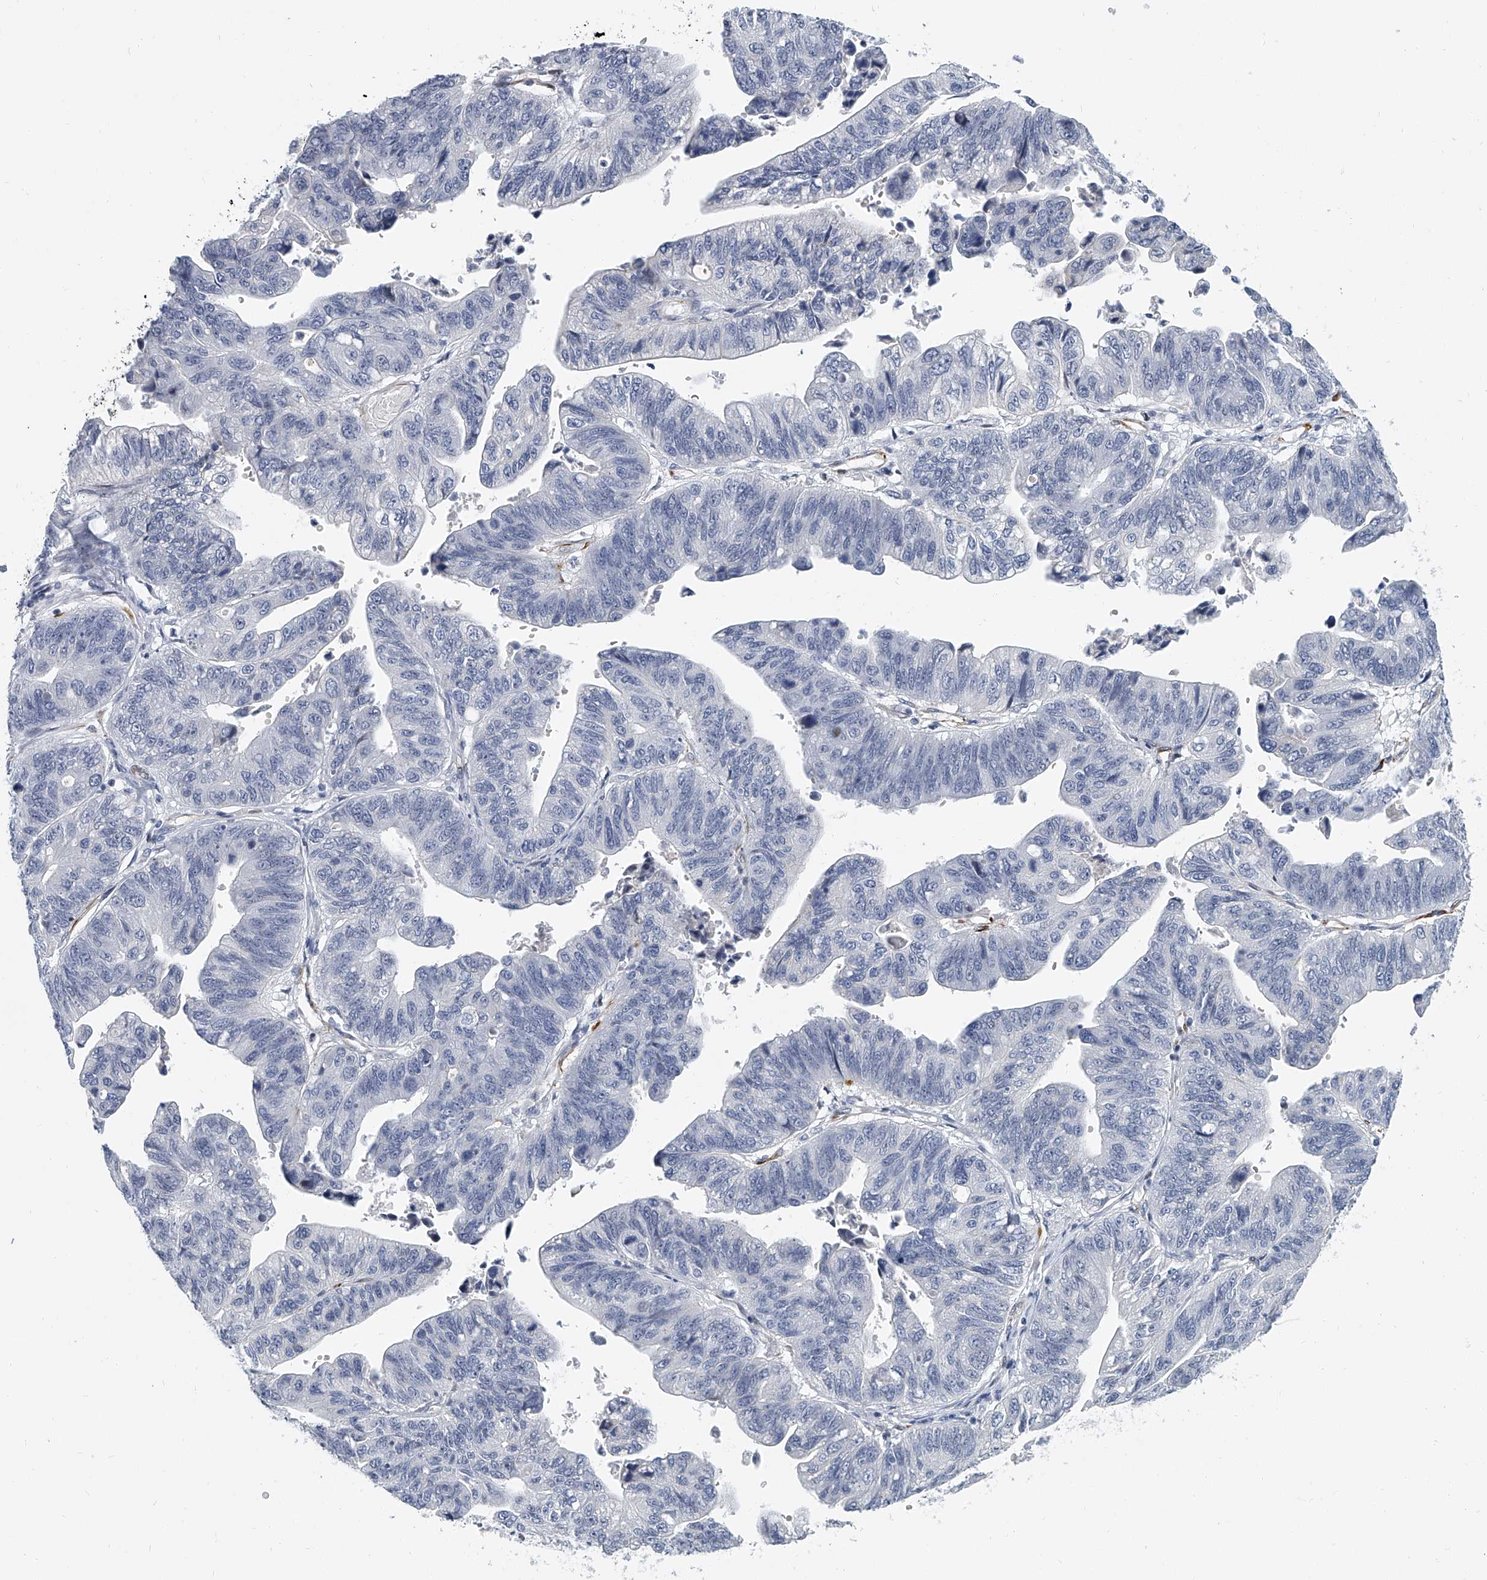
{"staining": {"intensity": "negative", "quantity": "none", "location": "none"}, "tissue": "stomach cancer", "cell_type": "Tumor cells", "image_type": "cancer", "snomed": [{"axis": "morphology", "description": "Adenocarcinoma, NOS"}, {"axis": "topography", "description": "Stomach"}], "caption": "DAB immunohistochemical staining of stomach cancer (adenocarcinoma) reveals no significant positivity in tumor cells.", "gene": "KIRREL1", "patient": {"sex": "male", "age": 59}}